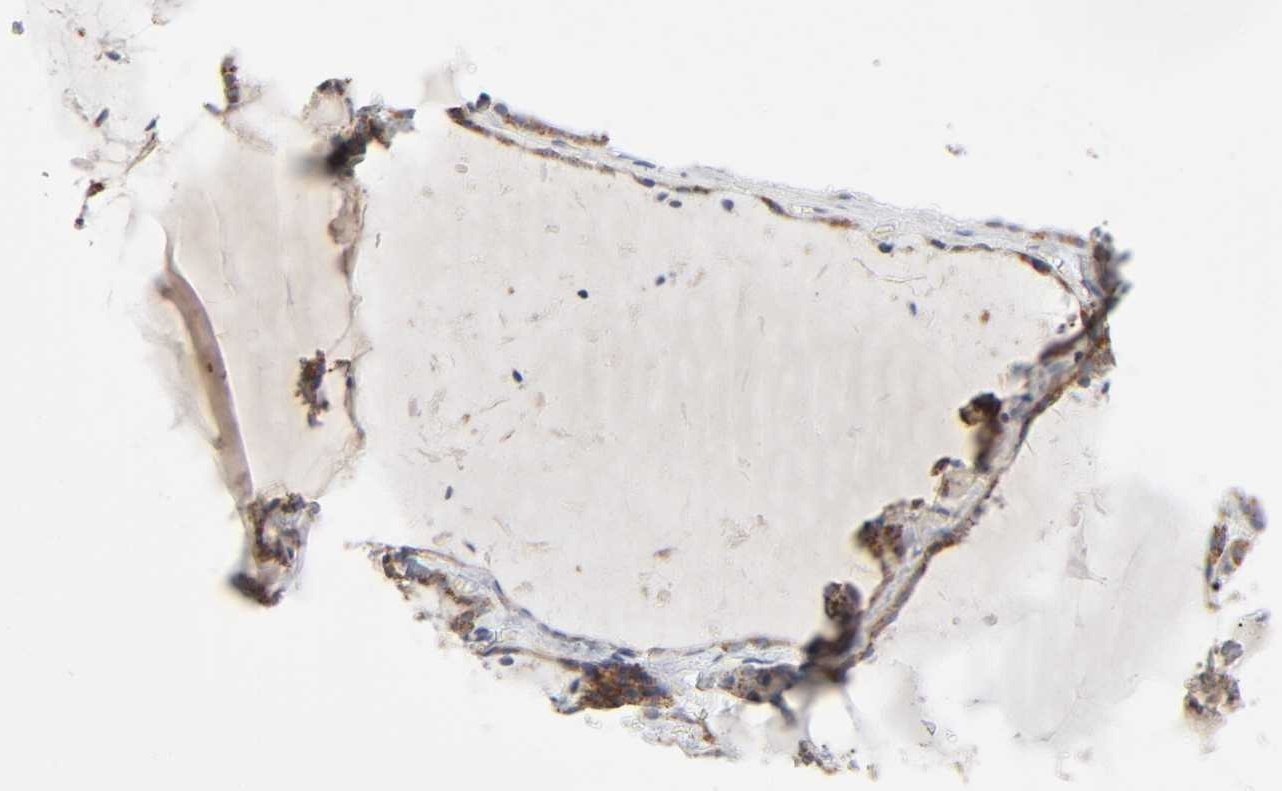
{"staining": {"intensity": "moderate", "quantity": ">75%", "location": "cytoplasmic/membranous"}, "tissue": "thyroid gland", "cell_type": "Glandular cells", "image_type": "normal", "snomed": [{"axis": "morphology", "description": "Normal tissue, NOS"}, {"axis": "topography", "description": "Thyroid gland"}], "caption": "Protein analysis of unremarkable thyroid gland shows moderate cytoplasmic/membranous staining in approximately >75% of glandular cells.", "gene": "SYT16", "patient": {"sex": "female", "age": 22}}